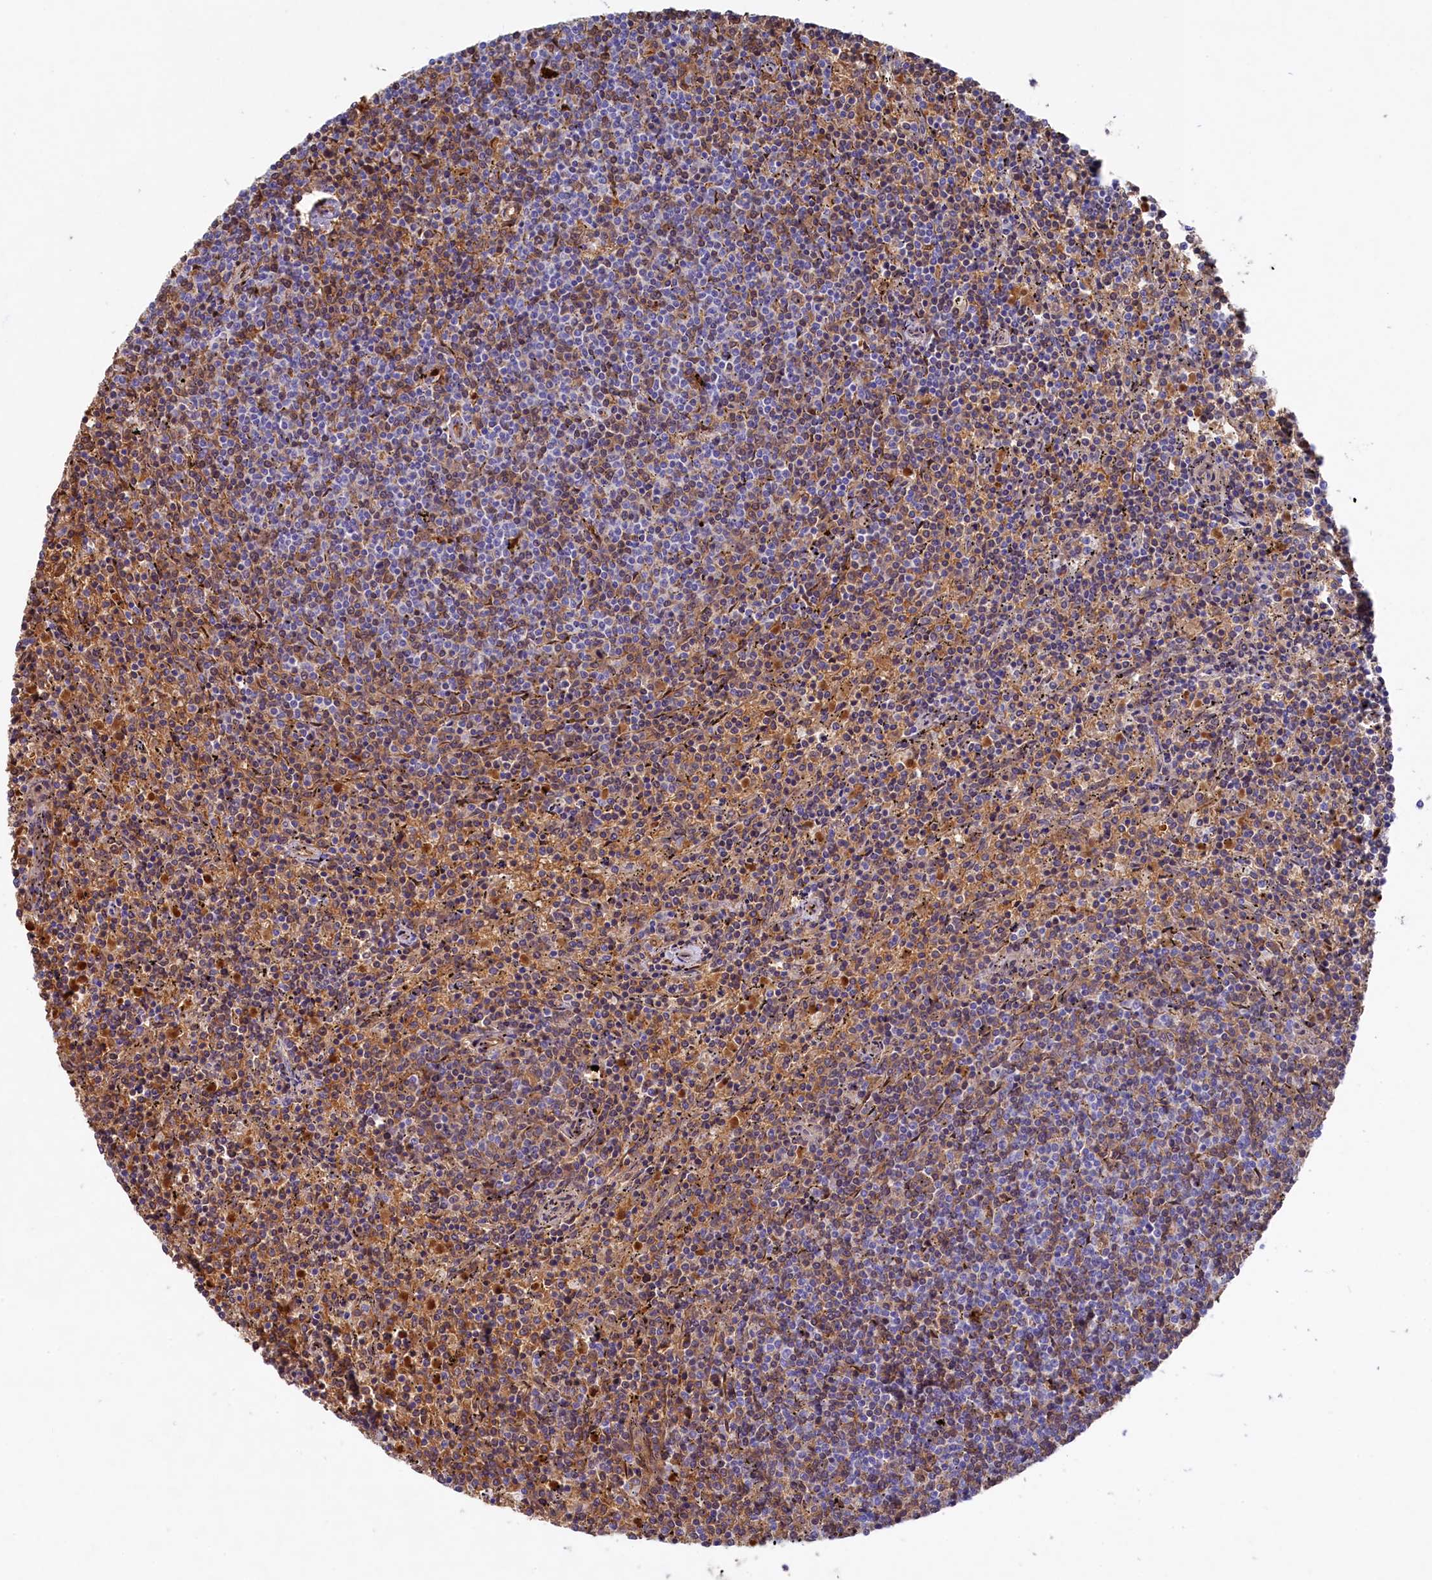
{"staining": {"intensity": "weak", "quantity": "25%-75%", "location": "cytoplasmic/membranous"}, "tissue": "lymphoma", "cell_type": "Tumor cells", "image_type": "cancer", "snomed": [{"axis": "morphology", "description": "Malignant lymphoma, non-Hodgkin's type, Low grade"}, {"axis": "topography", "description": "Spleen"}], "caption": "Approximately 25%-75% of tumor cells in lymphoma exhibit weak cytoplasmic/membranous protein staining as visualized by brown immunohistochemical staining.", "gene": "LHFPL4", "patient": {"sex": "female", "age": 50}}